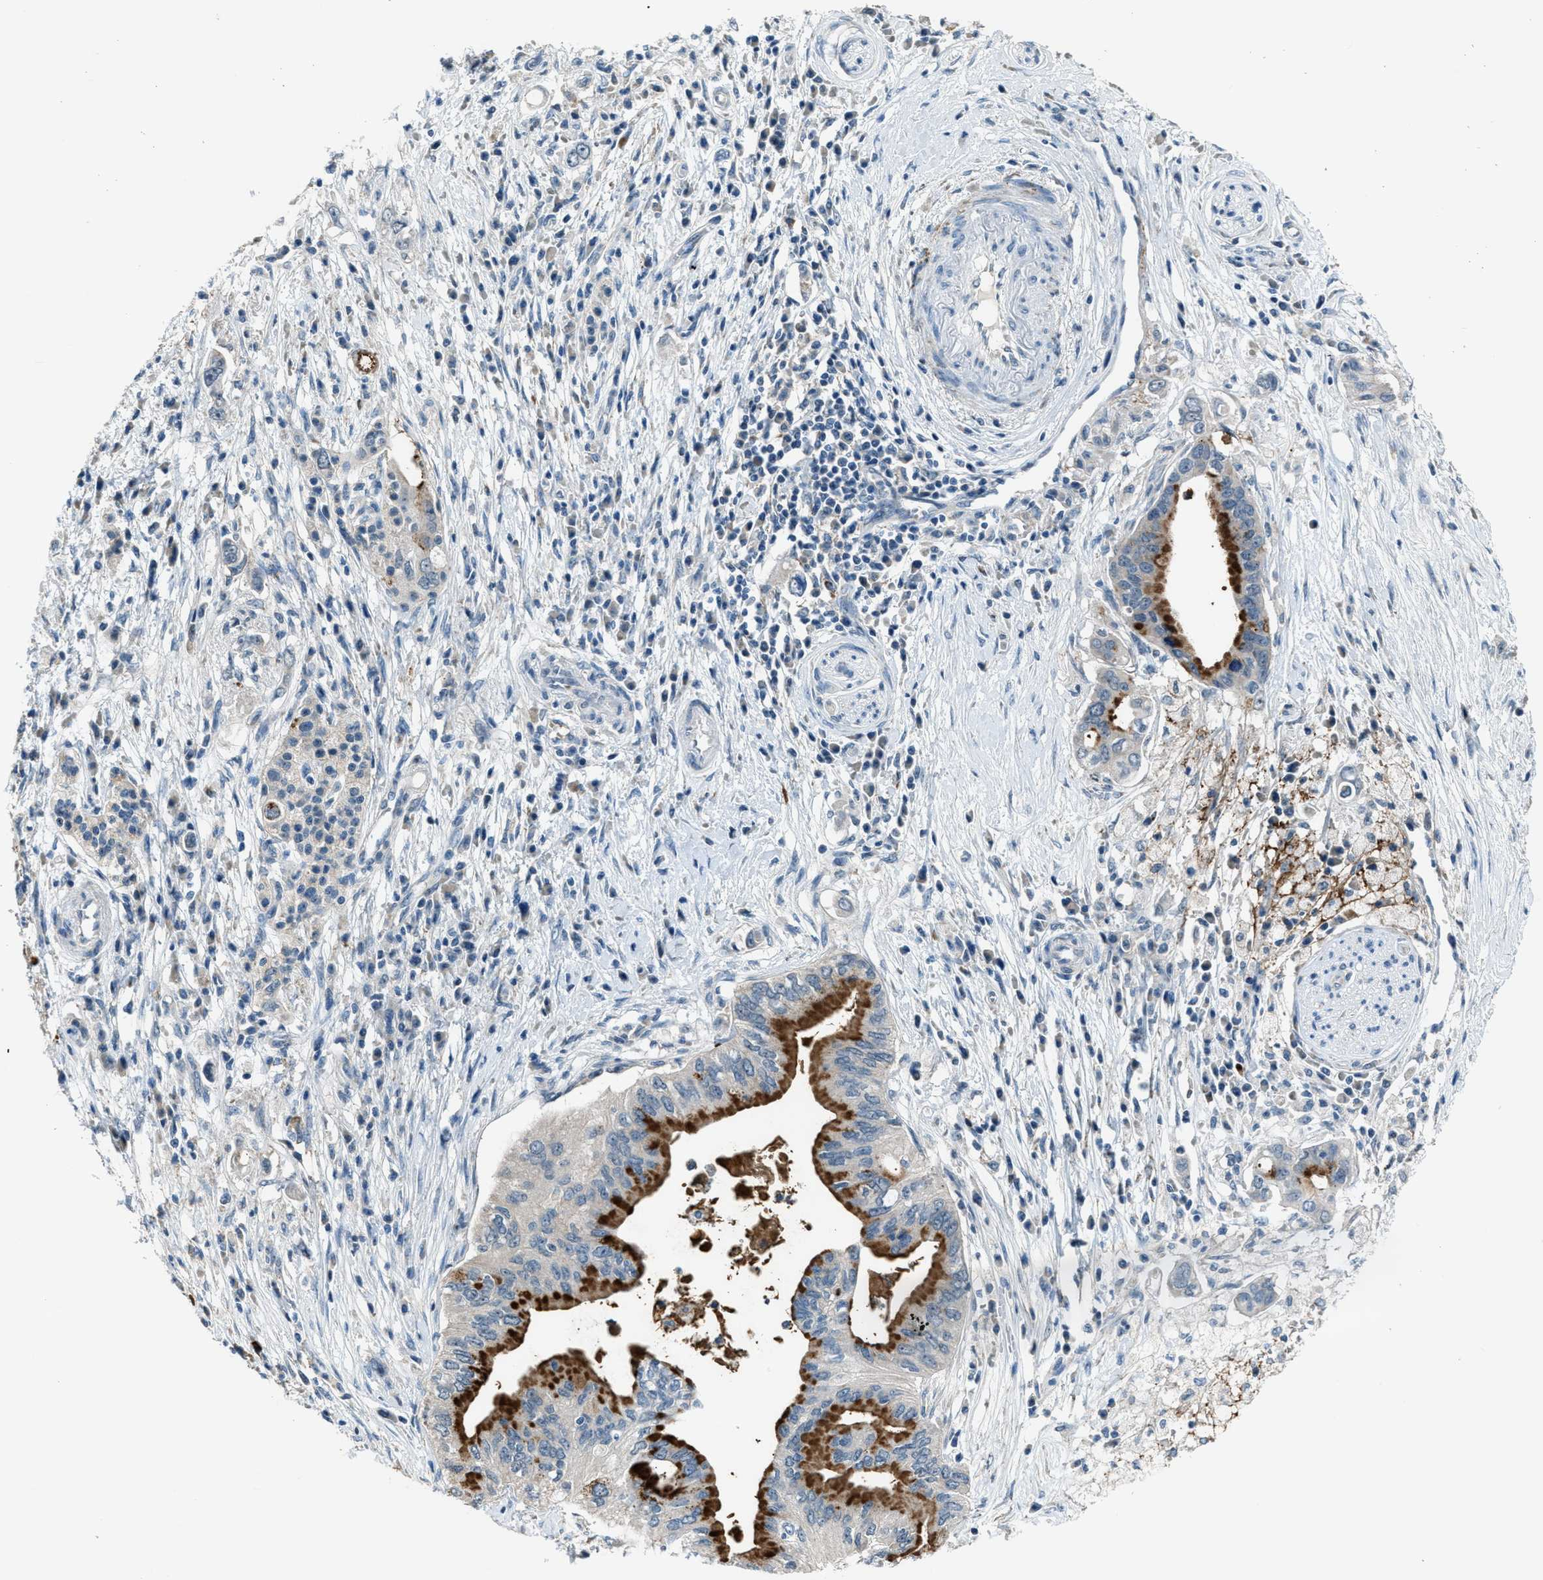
{"staining": {"intensity": "strong", "quantity": "<25%", "location": "cytoplasmic/membranous"}, "tissue": "pancreatic cancer", "cell_type": "Tumor cells", "image_type": "cancer", "snomed": [{"axis": "morphology", "description": "Adenocarcinoma, NOS"}, {"axis": "topography", "description": "Pancreas"}], "caption": "Immunohistochemistry (IHC) micrograph of neoplastic tissue: human pancreatic cancer stained using immunohistochemistry (IHC) demonstrates medium levels of strong protein expression localized specifically in the cytoplasmic/membranous of tumor cells, appearing as a cytoplasmic/membranous brown color.", "gene": "CDON", "patient": {"sex": "female", "age": 73}}